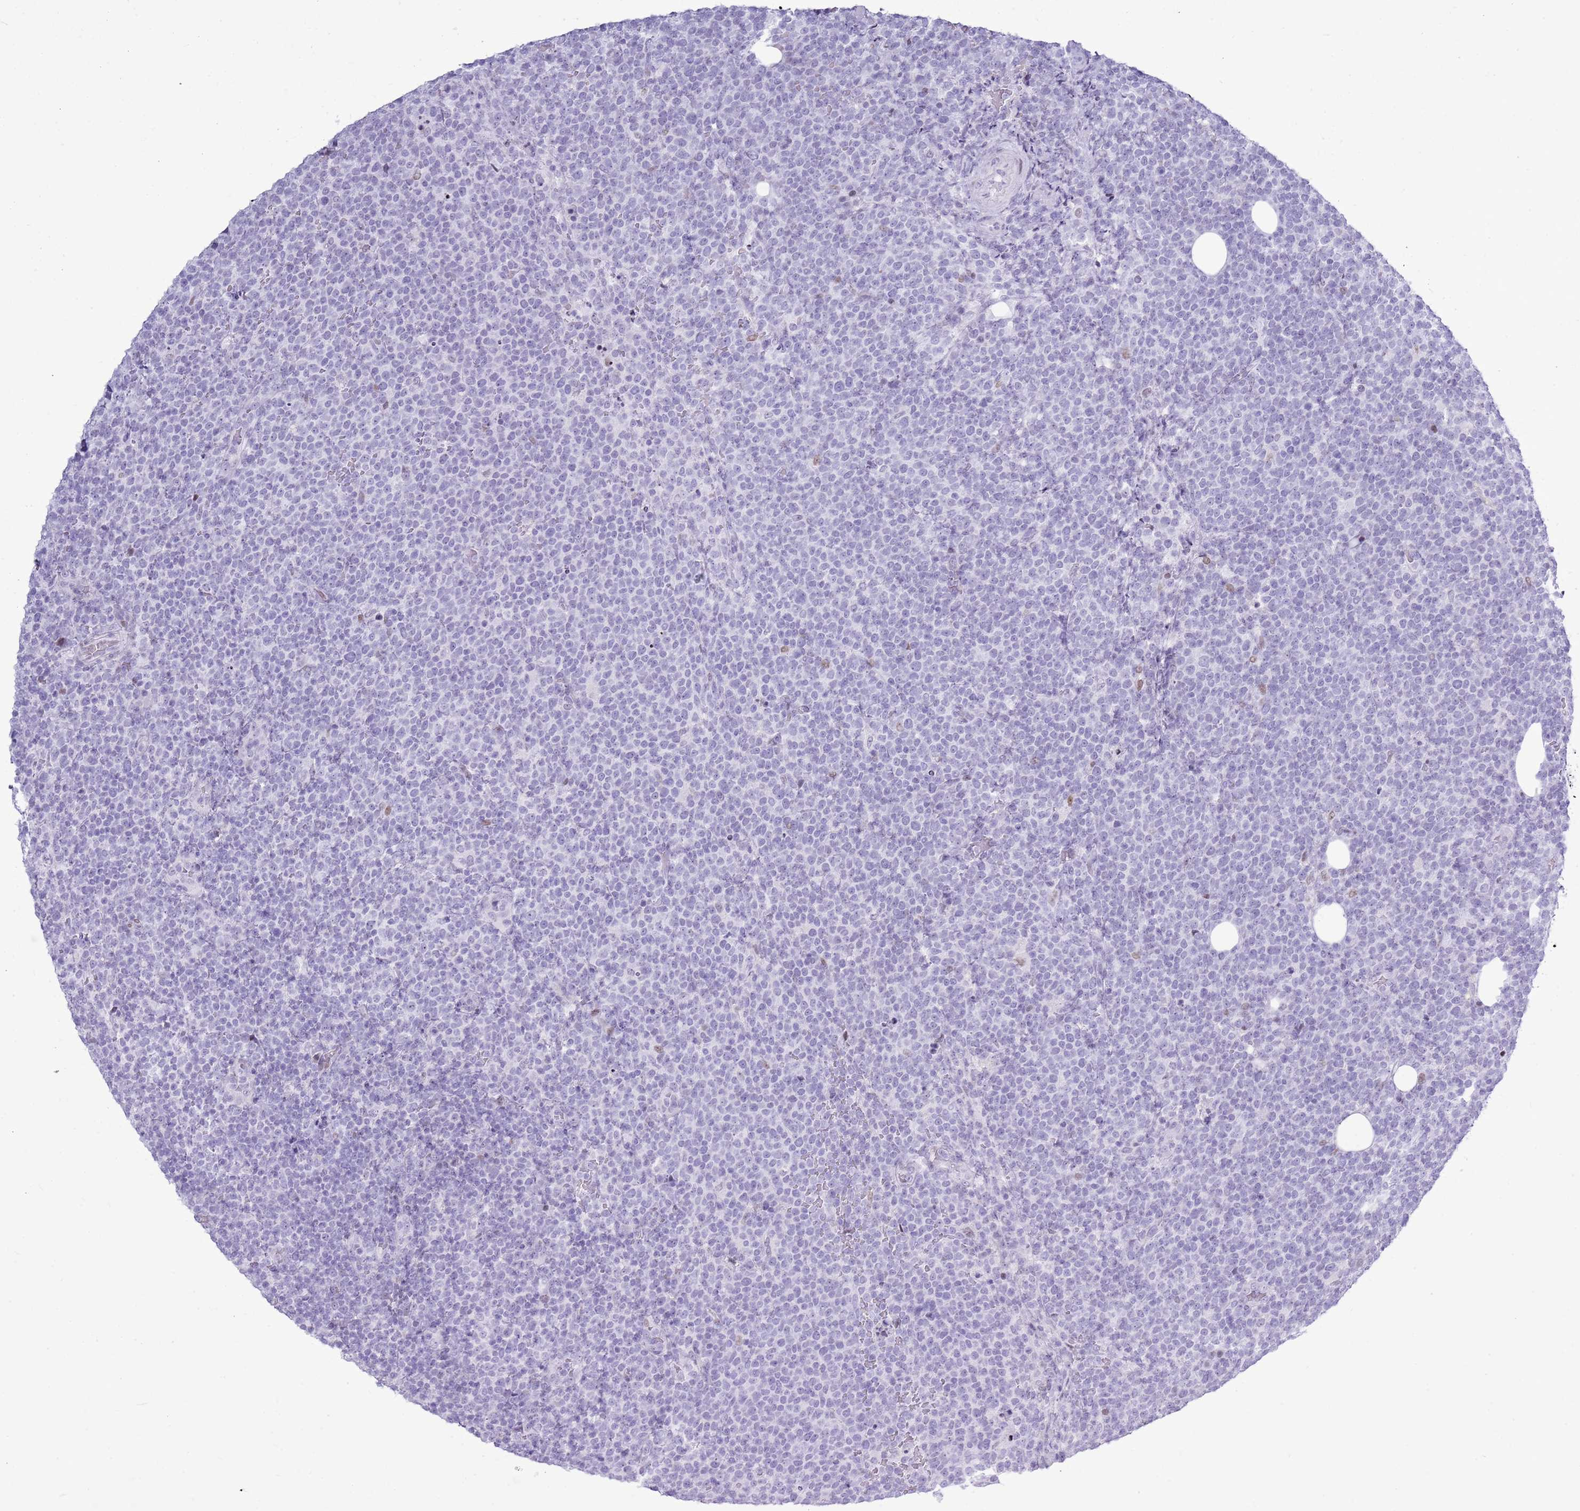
{"staining": {"intensity": "negative", "quantity": "none", "location": "none"}, "tissue": "lymphoma", "cell_type": "Tumor cells", "image_type": "cancer", "snomed": [{"axis": "morphology", "description": "Malignant lymphoma, non-Hodgkin's type, High grade"}, {"axis": "topography", "description": "Lymph node"}], "caption": "The photomicrograph demonstrates no significant expression in tumor cells of lymphoma.", "gene": "ASIP", "patient": {"sex": "male", "age": 61}}